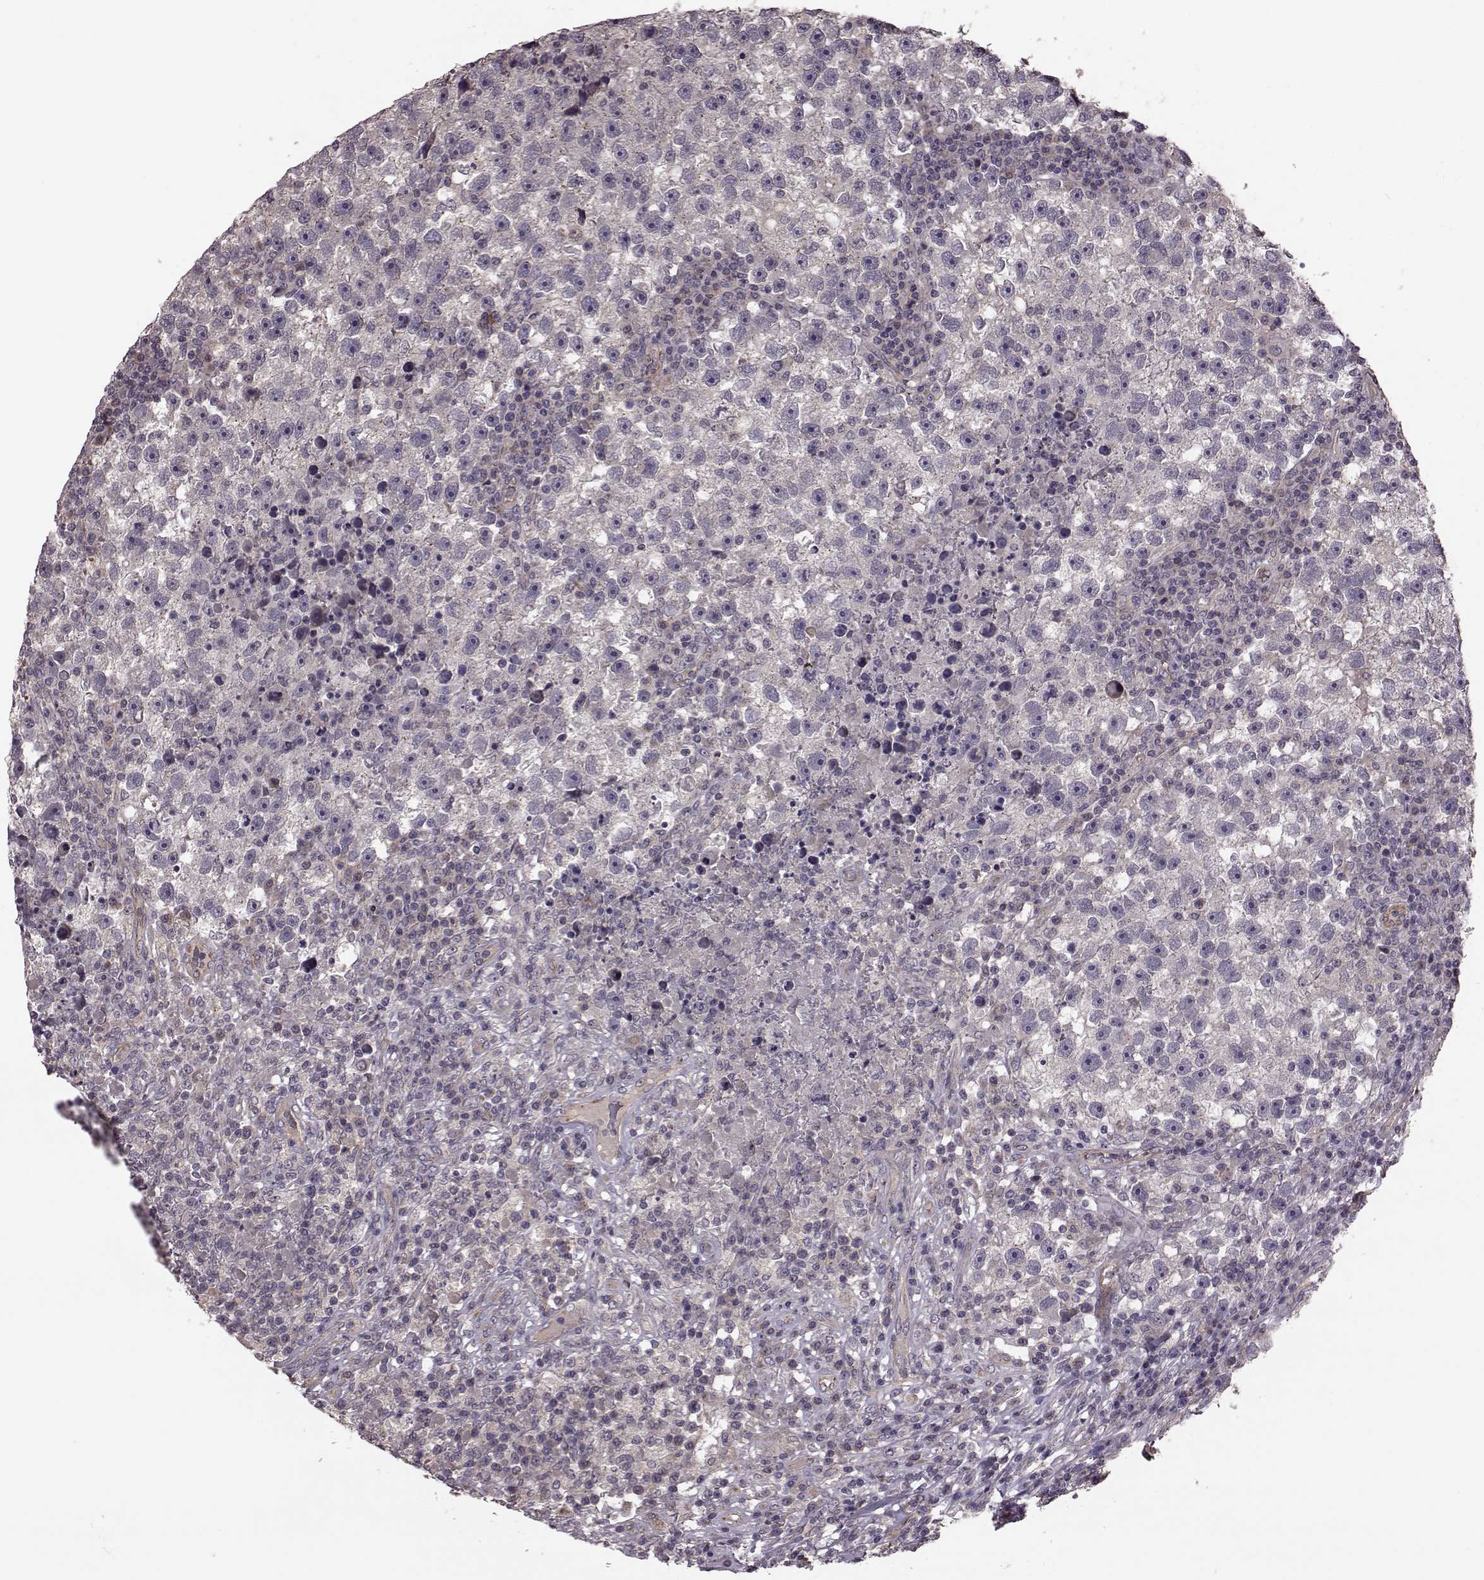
{"staining": {"intensity": "negative", "quantity": "none", "location": "none"}, "tissue": "testis cancer", "cell_type": "Tumor cells", "image_type": "cancer", "snomed": [{"axis": "morphology", "description": "Seminoma, NOS"}, {"axis": "topography", "description": "Testis"}], "caption": "IHC photomicrograph of neoplastic tissue: human testis cancer (seminoma) stained with DAB (3,3'-diaminobenzidine) demonstrates no significant protein expression in tumor cells.", "gene": "NTF3", "patient": {"sex": "male", "age": 47}}